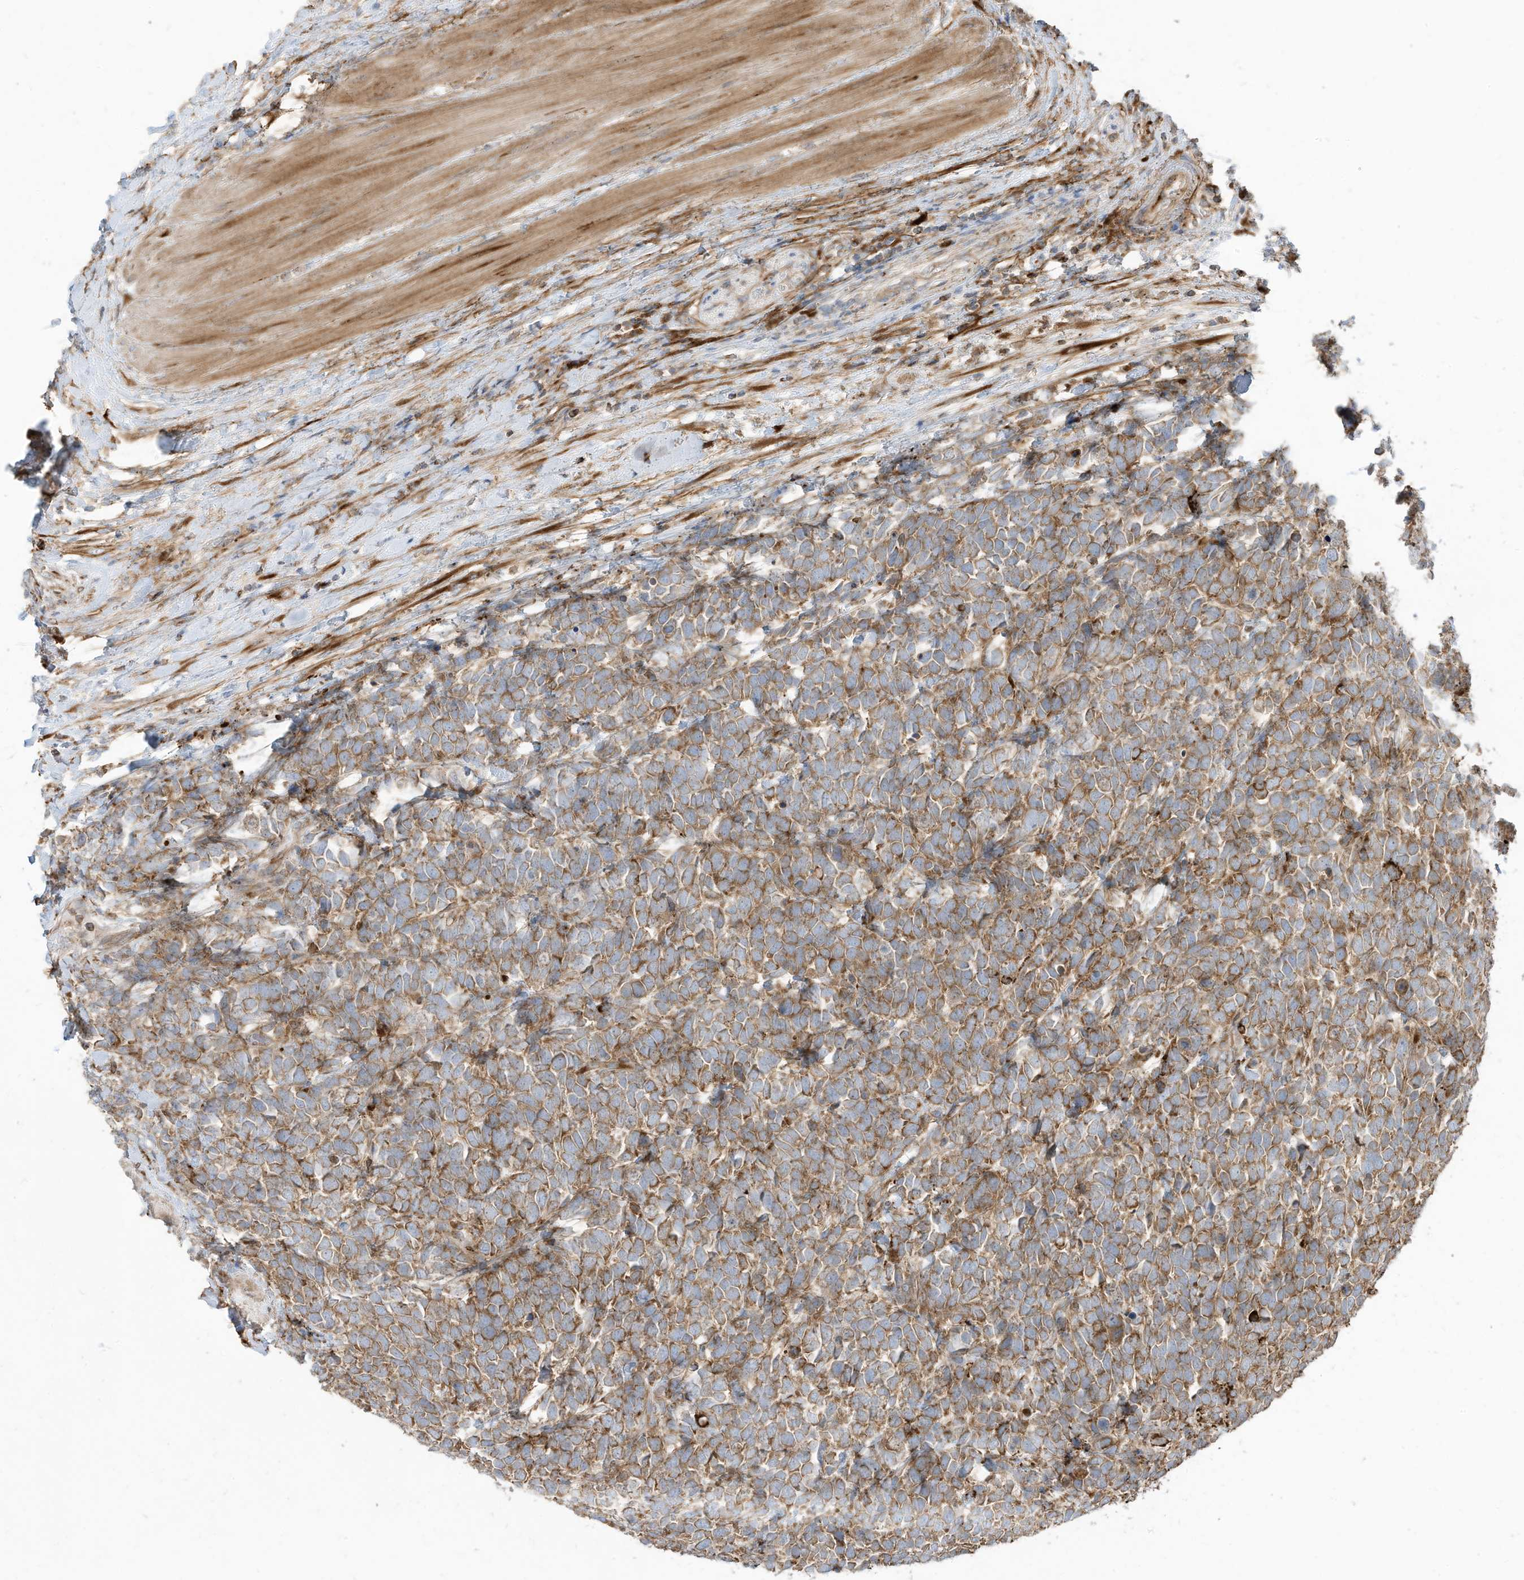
{"staining": {"intensity": "moderate", "quantity": ">75%", "location": "cytoplasmic/membranous"}, "tissue": "urothelial cancer", "cell_type": "Tumor cells", "image_type": "cancer", "snomed": [{"axis": "morphology", "description": "Urothelial carcinoma, High grade"}, {"axis": "topography", "description": "Urinary bladder"}], "caption": "Urothelial cancer stained with DAB immunohistochemistry (IHC) reveals medium levels of moderate cytoplasmic/membranous staining in about >75% of tumor cells.", "gene": "TRNAU1AP", "patient": {"sex": "female", "age": 82}}